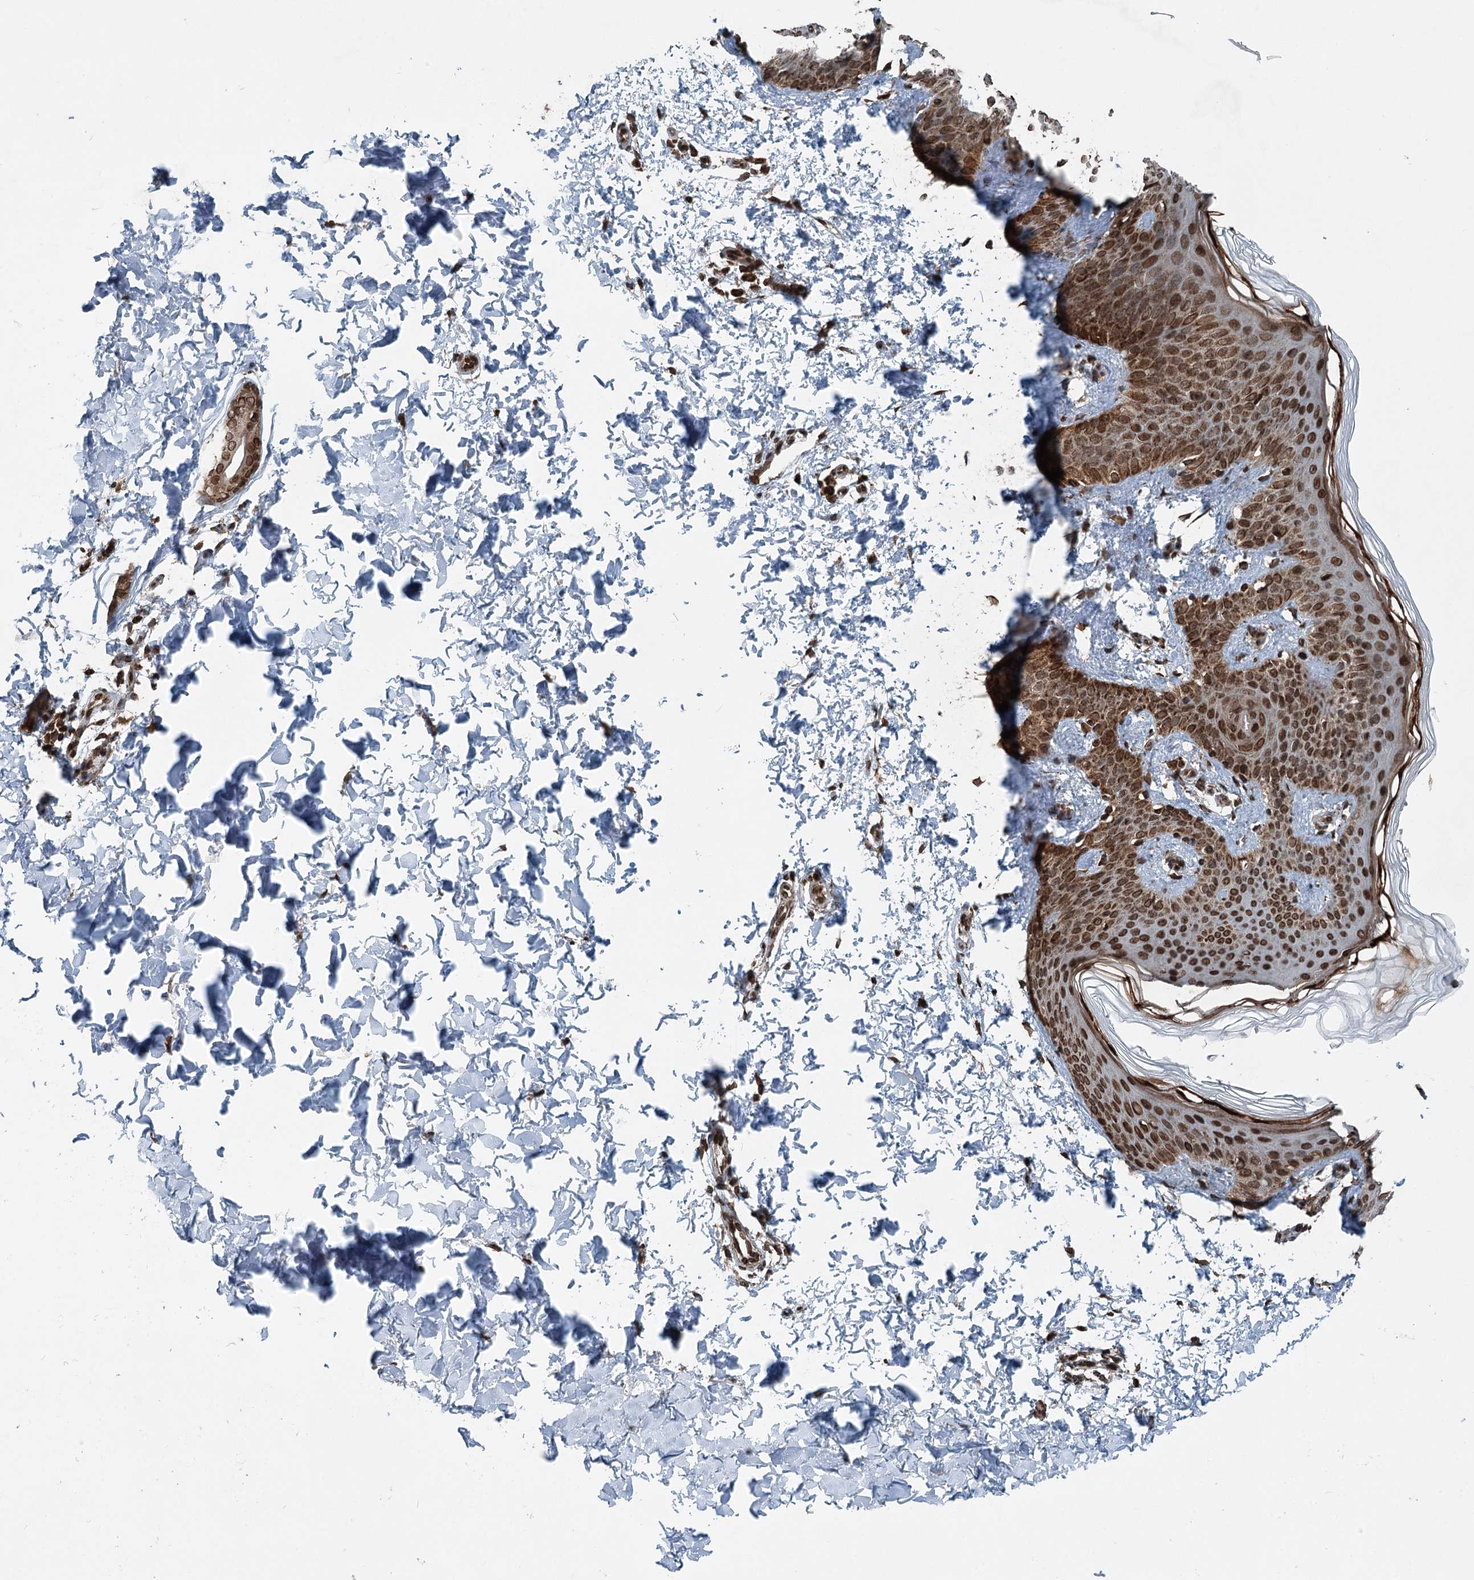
{"staining": {"intensity": "strong", "quantity": ">75%", "location": "cytoplasmic/membranous"}, "tissue": "skin", "cell_type": "Fibroblasts", "image_type": "normal", "snomed": [{"axis": "morphology", "description": "Normal tissue, NOS"}, {"axis": "morphology", "description": "Neoplasm, benign, NOS"}, {"axis": "topography", "description": "Skin"}, {"axis": "topography", "description": "Soft tissue"}], "caption": "The immunohistochemical stain highlights strong cytoplasmic/membranous staining in fibroblasts of unremarkable skin.", "gene": "BCKDHA", "patient": {"sex": "male", "age": 26}}